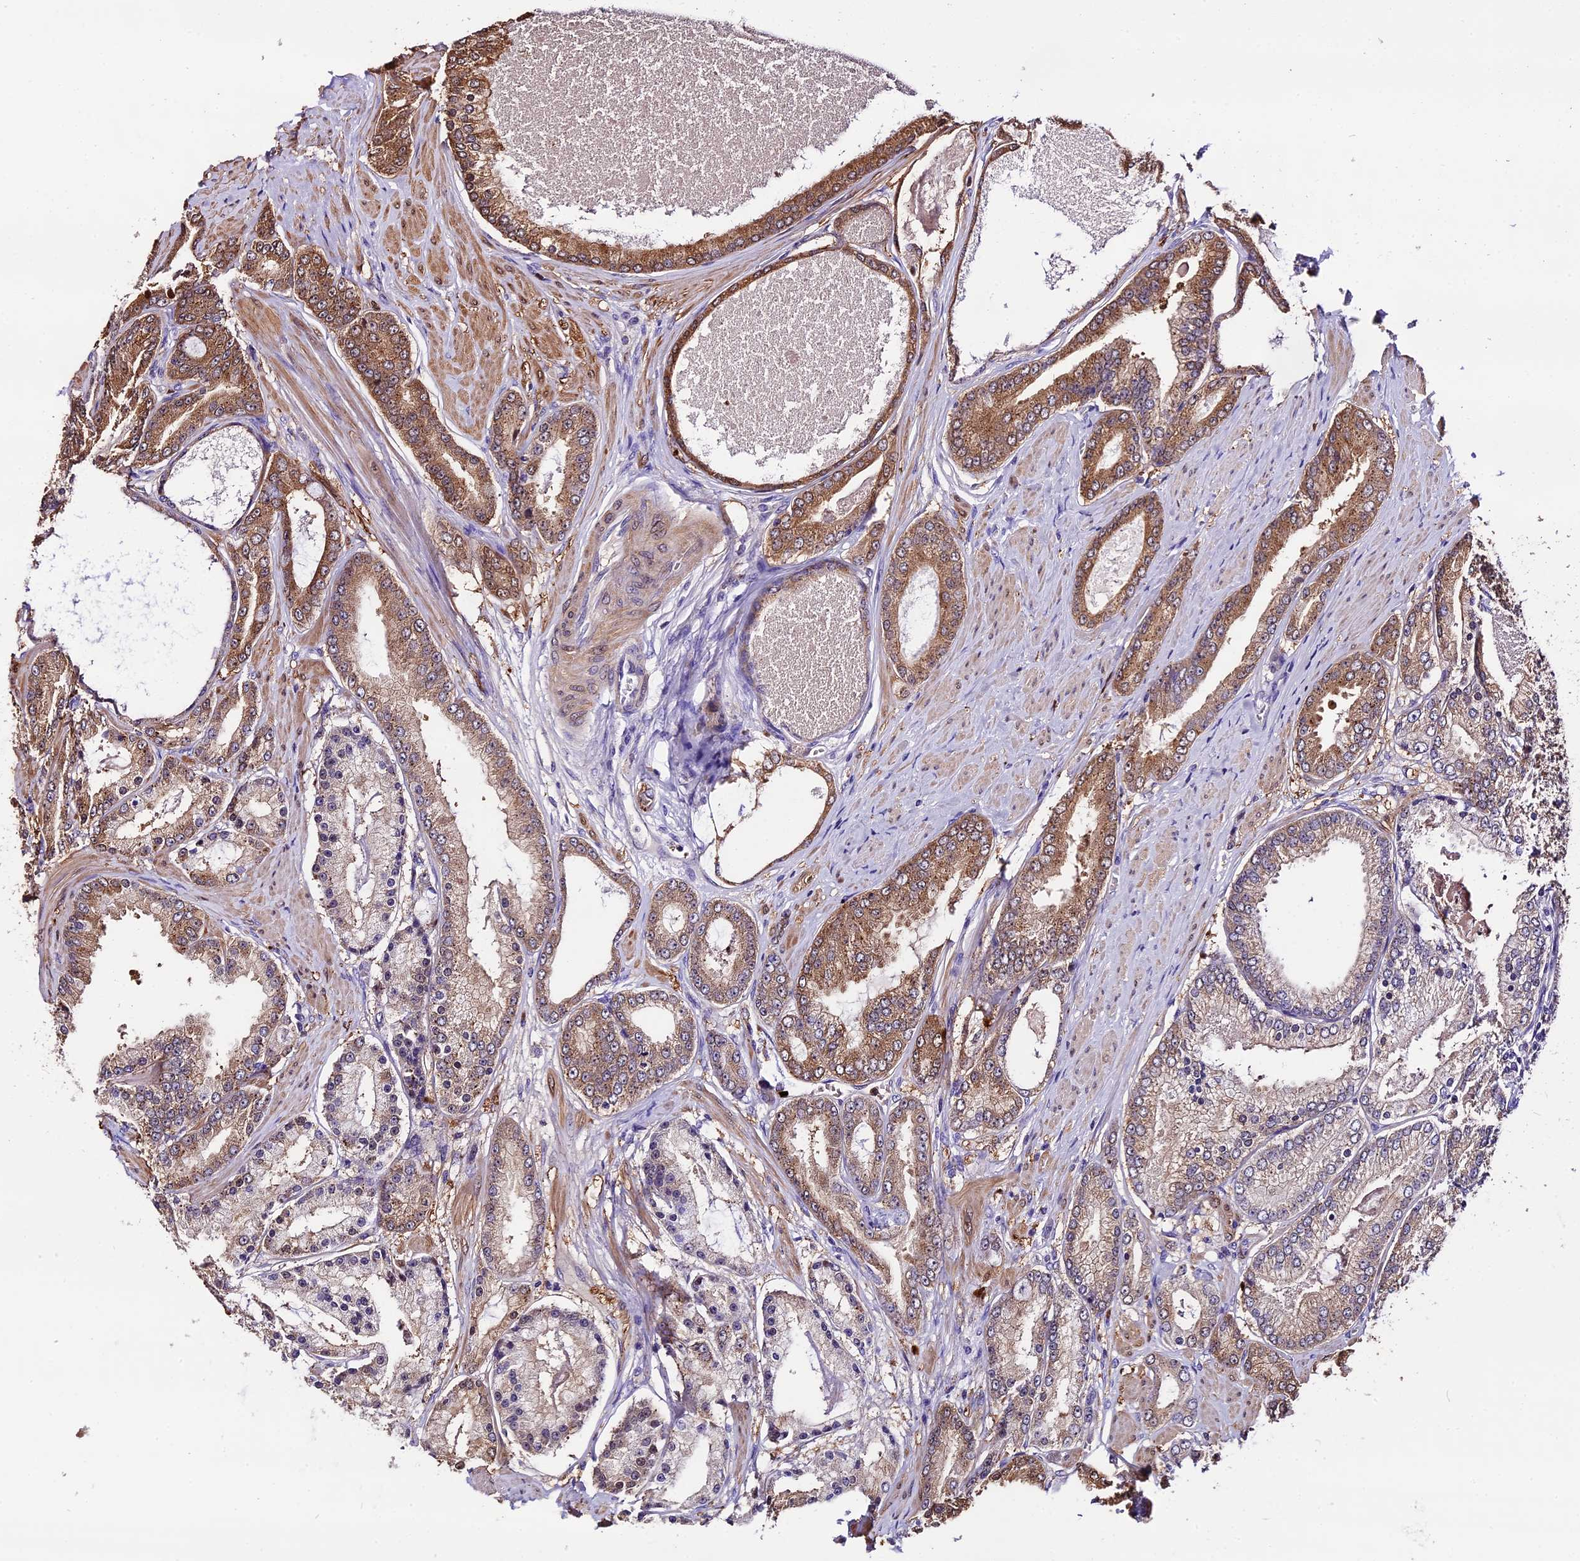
{"staining": {"intensity": "moderate", "quantity": ">75%", "location": "cytoplasmic/membranous,nuclear"}, "tissue": "prostate cancer", "cell_type": "Tumor cells", "image_type": "cancer", "snomed": [{"axis": "morphology", "description": "Adenocarcinoma, High grade"}, {"axis": "topography", "description": "Prostate"}], "caption": "Protein staining displays moderate cytoplasmic/membranous and nuclear expression in approximately >75% of tumor cells in high-grade adenocarcinoma (prostate).", "gene": "MAP3K7CL", "patient": {"sex": "male", "age": 59}}